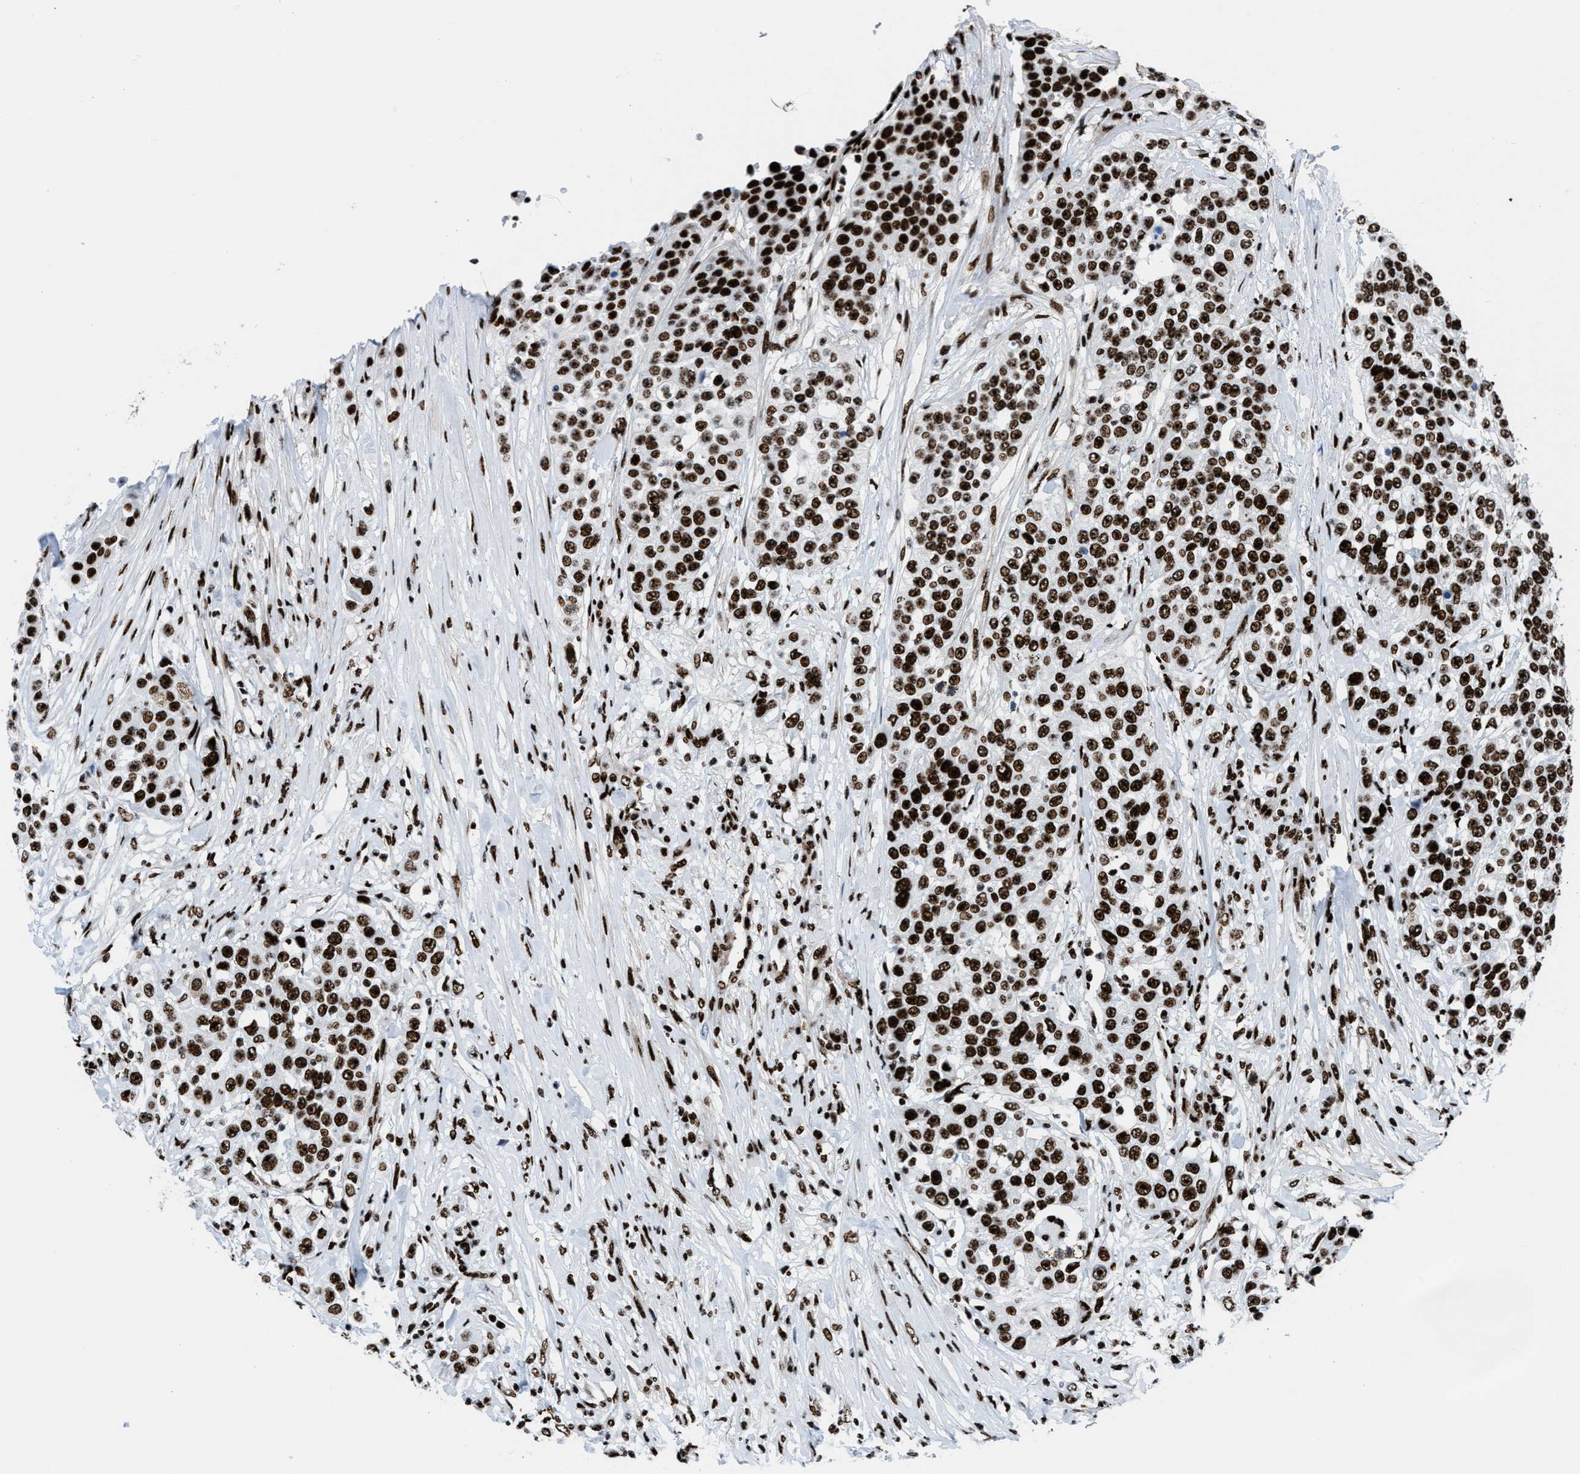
{"staining": {"intensity": "strong", "quantity": ">75%", "location": "nuclear"}, "tissue": "urothelial cancer", "cell_type": "Tumor cells", "image_type": "cancer", "snomed": [{"axis": "morphology", "description": "Urothelial carcinoma, High grade"}, {"axis": "topography", "description": "Urinary bladder"}], "caption": "The histopathology image demonstrates a brown stain indicating the presence of a protein in the nuclear of tumor cells in urothelial cancer. The staining was performed using DAB (3,3'-diaminobenzidine) to visualize the protein expression in brown, while the nuclei were stained in blue with hematoxylin (Magnification: 20x).", "gene": "NONO", "patient": {"sex": "female", "age": 80}}